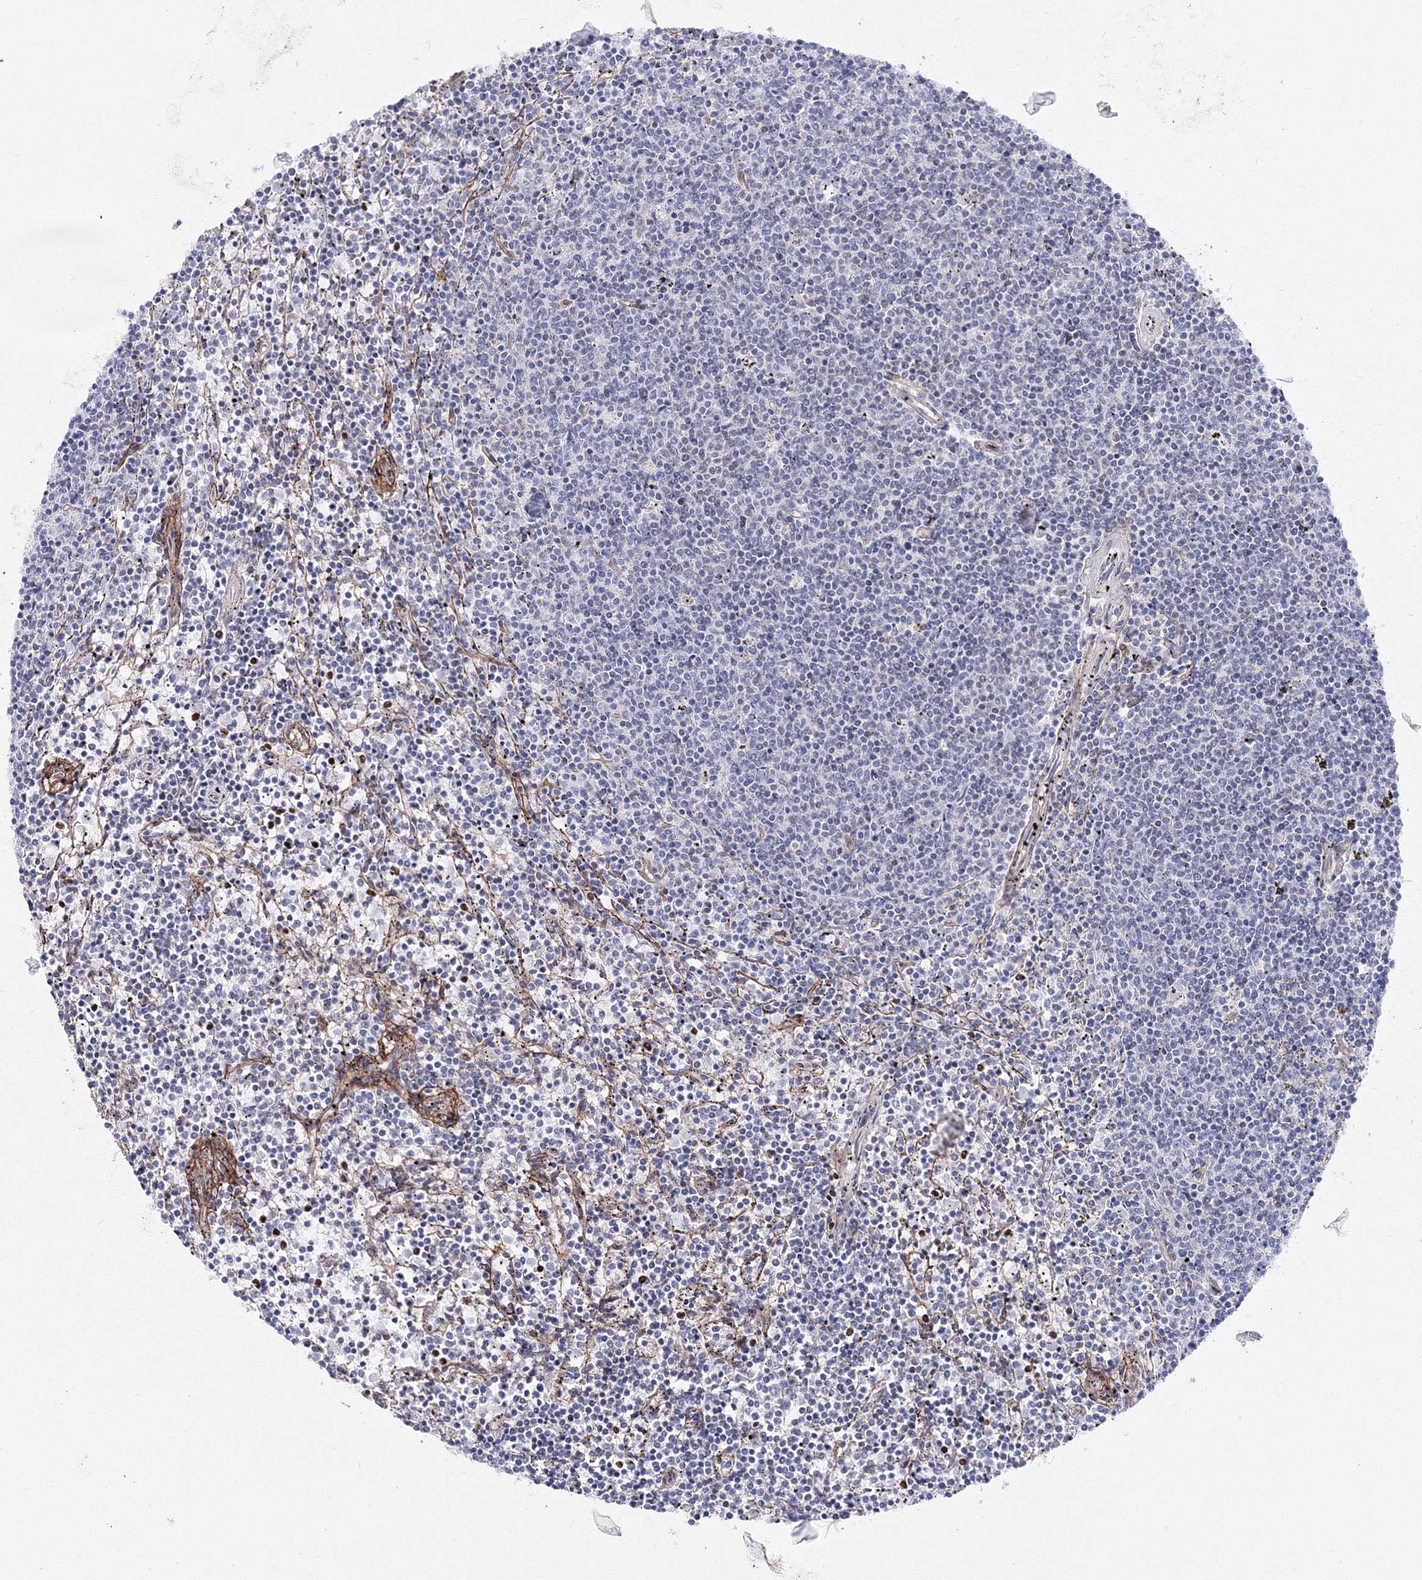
{"staining": {"intensity": "negative", "quantity": "none", "location": "none"}, "tissue": "lymphoma", "cell_type": "Tumor cells", "image_type": "cancer", "snomed": [{"axis": "morphology", "description": "Malignant lymphoma, non-Hodgkin's type, Low grade"}, {"axis": "topography", "description": "Spleen"}], "caption": "Tumor cells are negative for protein expression in human malignant lymphoma, non-Hodgkin's type (low-grade).", "gene": "C11orf52", "patient": {"sex": "female", "age": 50}}